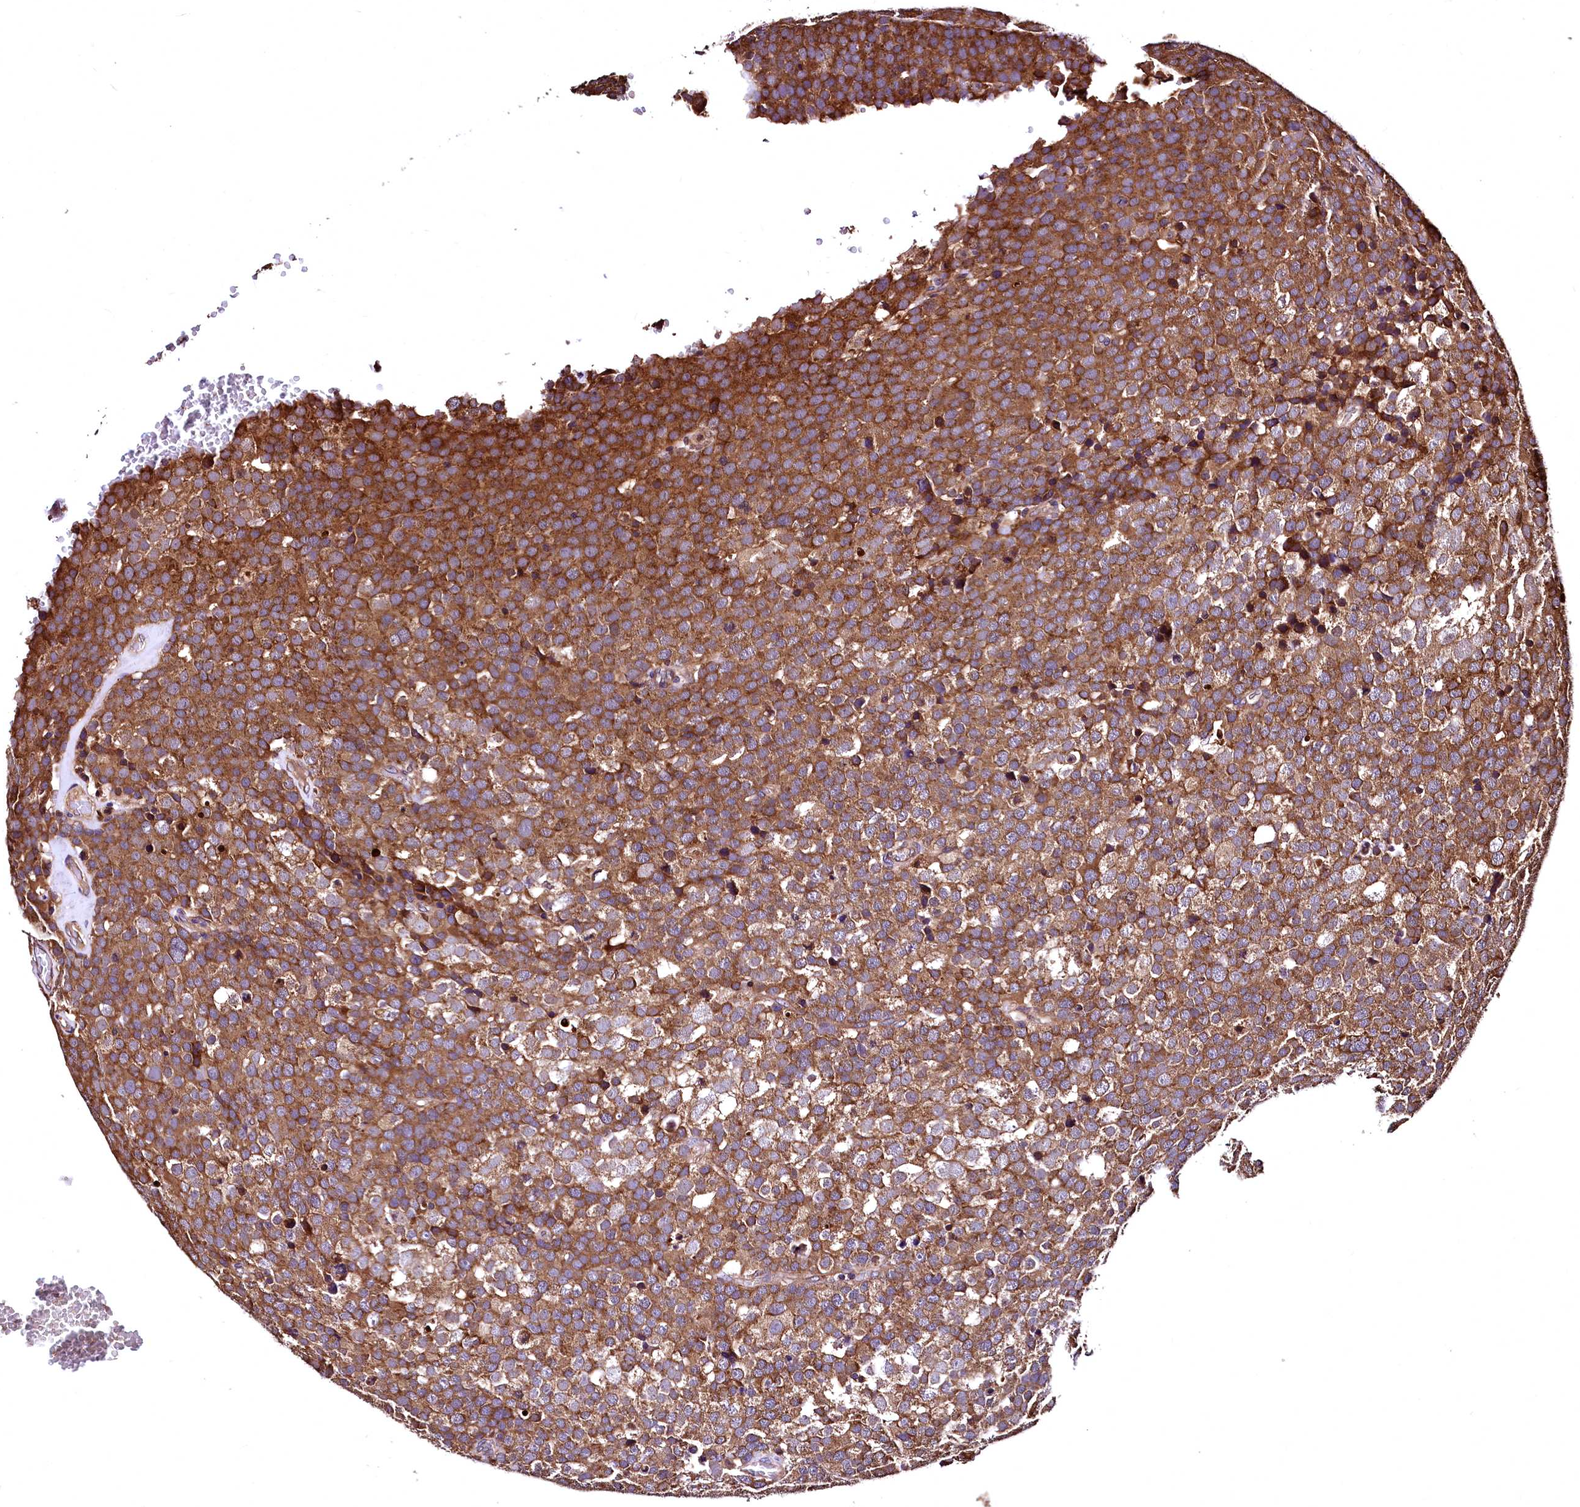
{"staining": {"intensity": "strong", "quantity": ">75%", "location": "cytoplasmic/membranous"}, "tissue": "testis cancer", "cell_type": "Tumor cells", "image_type": "cancer", "snomed": [{"axis": "morphology", "description": "Seminoma, NOS"}, {"axis": "topography", "description": "Testis"}], "caption": "A histopathology image of human testis cancer stained for a protein shows strong cytoplasmic/membranous brown staining in tumor cells. The staining was performed using DAB (3,3'-diaminobenzidine) to visualize the protein expression in brown, while the nuclei were stained in blue with hematoxylin (Magnification: 20x).", "gene": "LRSAM1", "patient": {"sex": "male", "age": 71}}